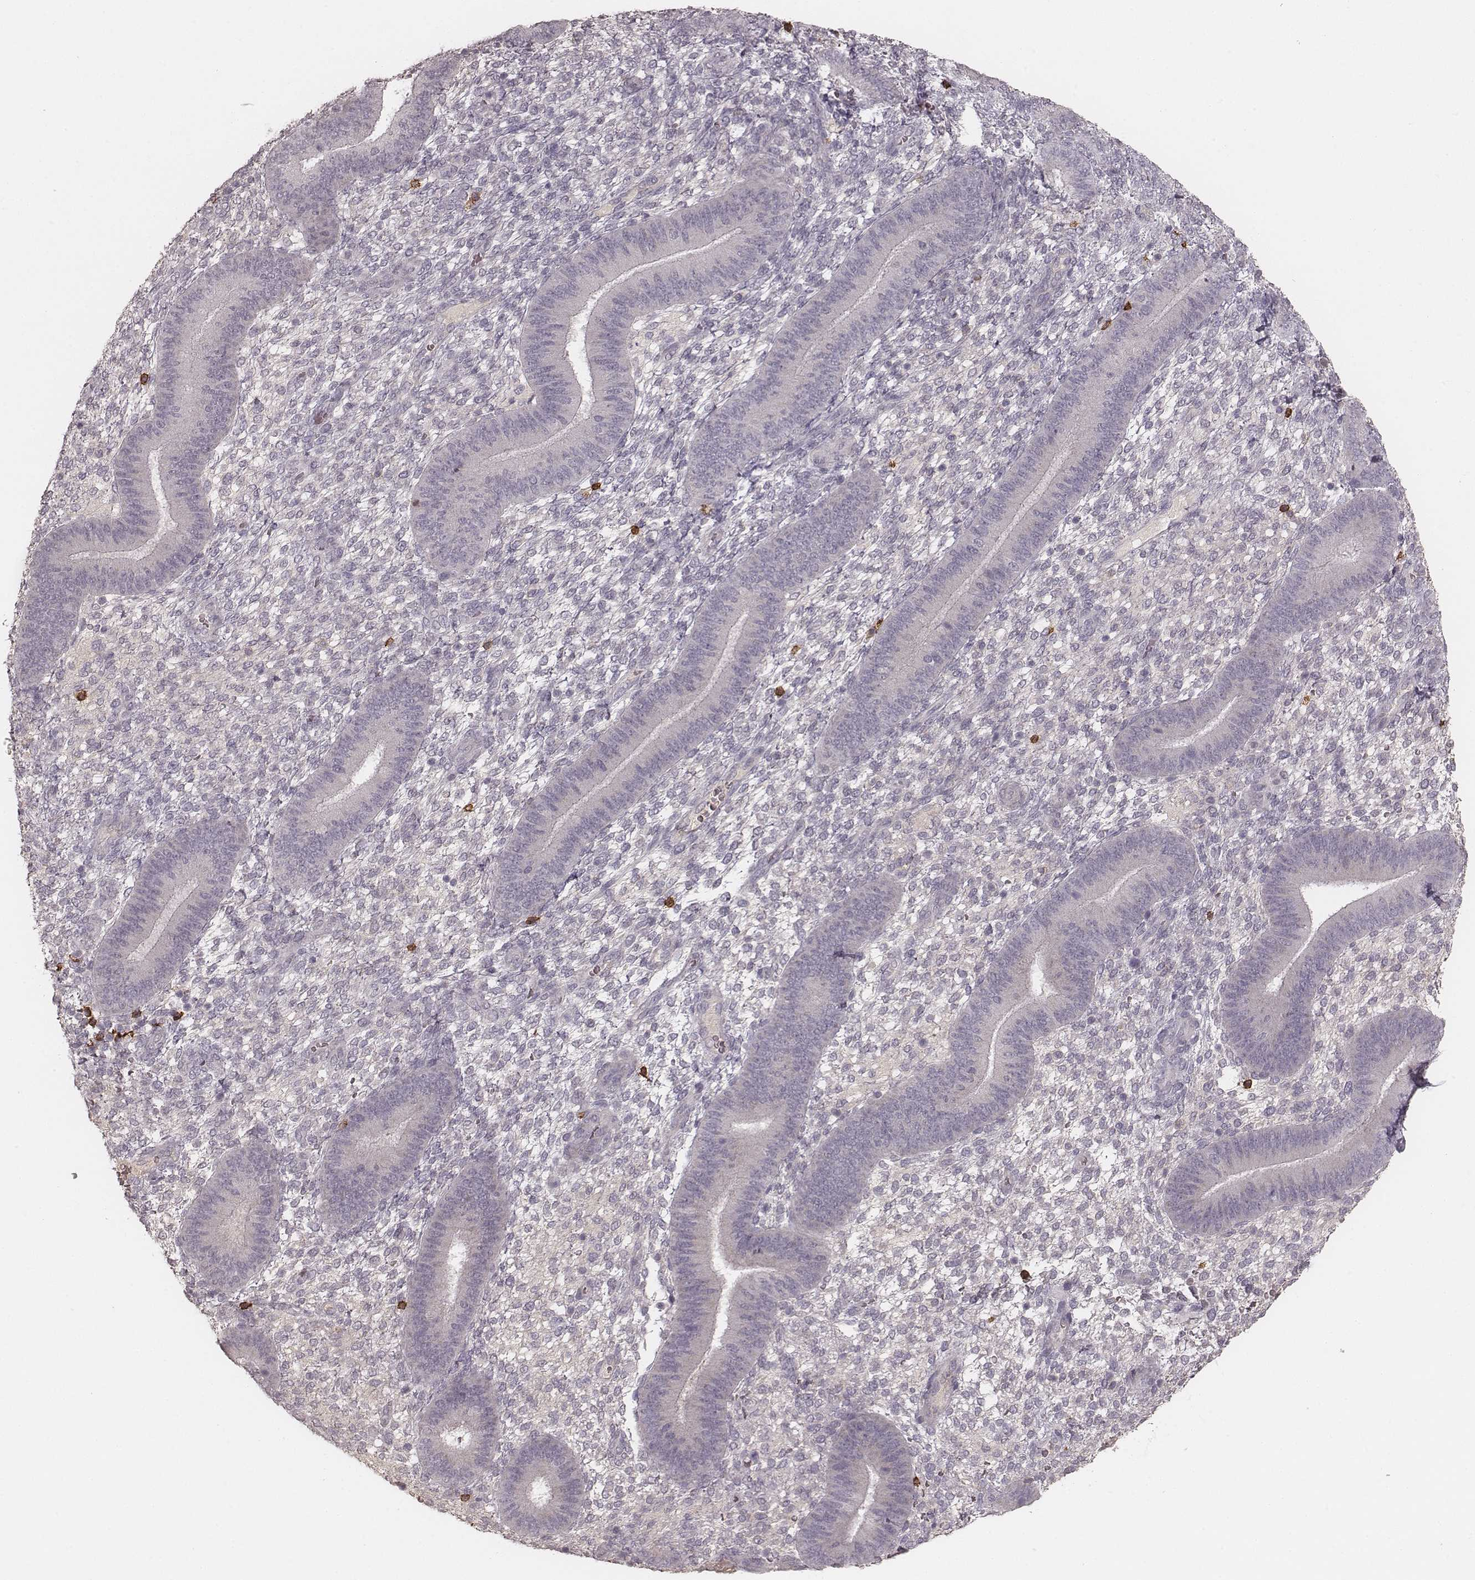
{"staining": {"intensity": "negative", "quantity": "none", "location": "none"}, "tissue": "endometrium", "cell_type": "Cells in endometrial stroma", "image_type": "normal", "snomed": [{"axis": "morphology", "description": "Normal tissue, NOS"}, {"axis": "topography", "description": "Endometrium"}], "caption": "High magnification brightfield microscopy of unremarkable endometrium stained with DAB (3,3'-diaminobenzidine) (brown) and counterstained with hematoxylin (blue): cells in endometrial stroma show no significant expression. (DAB immunohistochemistry (IHC), high magnification).", "gene": "CD8A", "patient": {"sex": "female", "age": 39}}